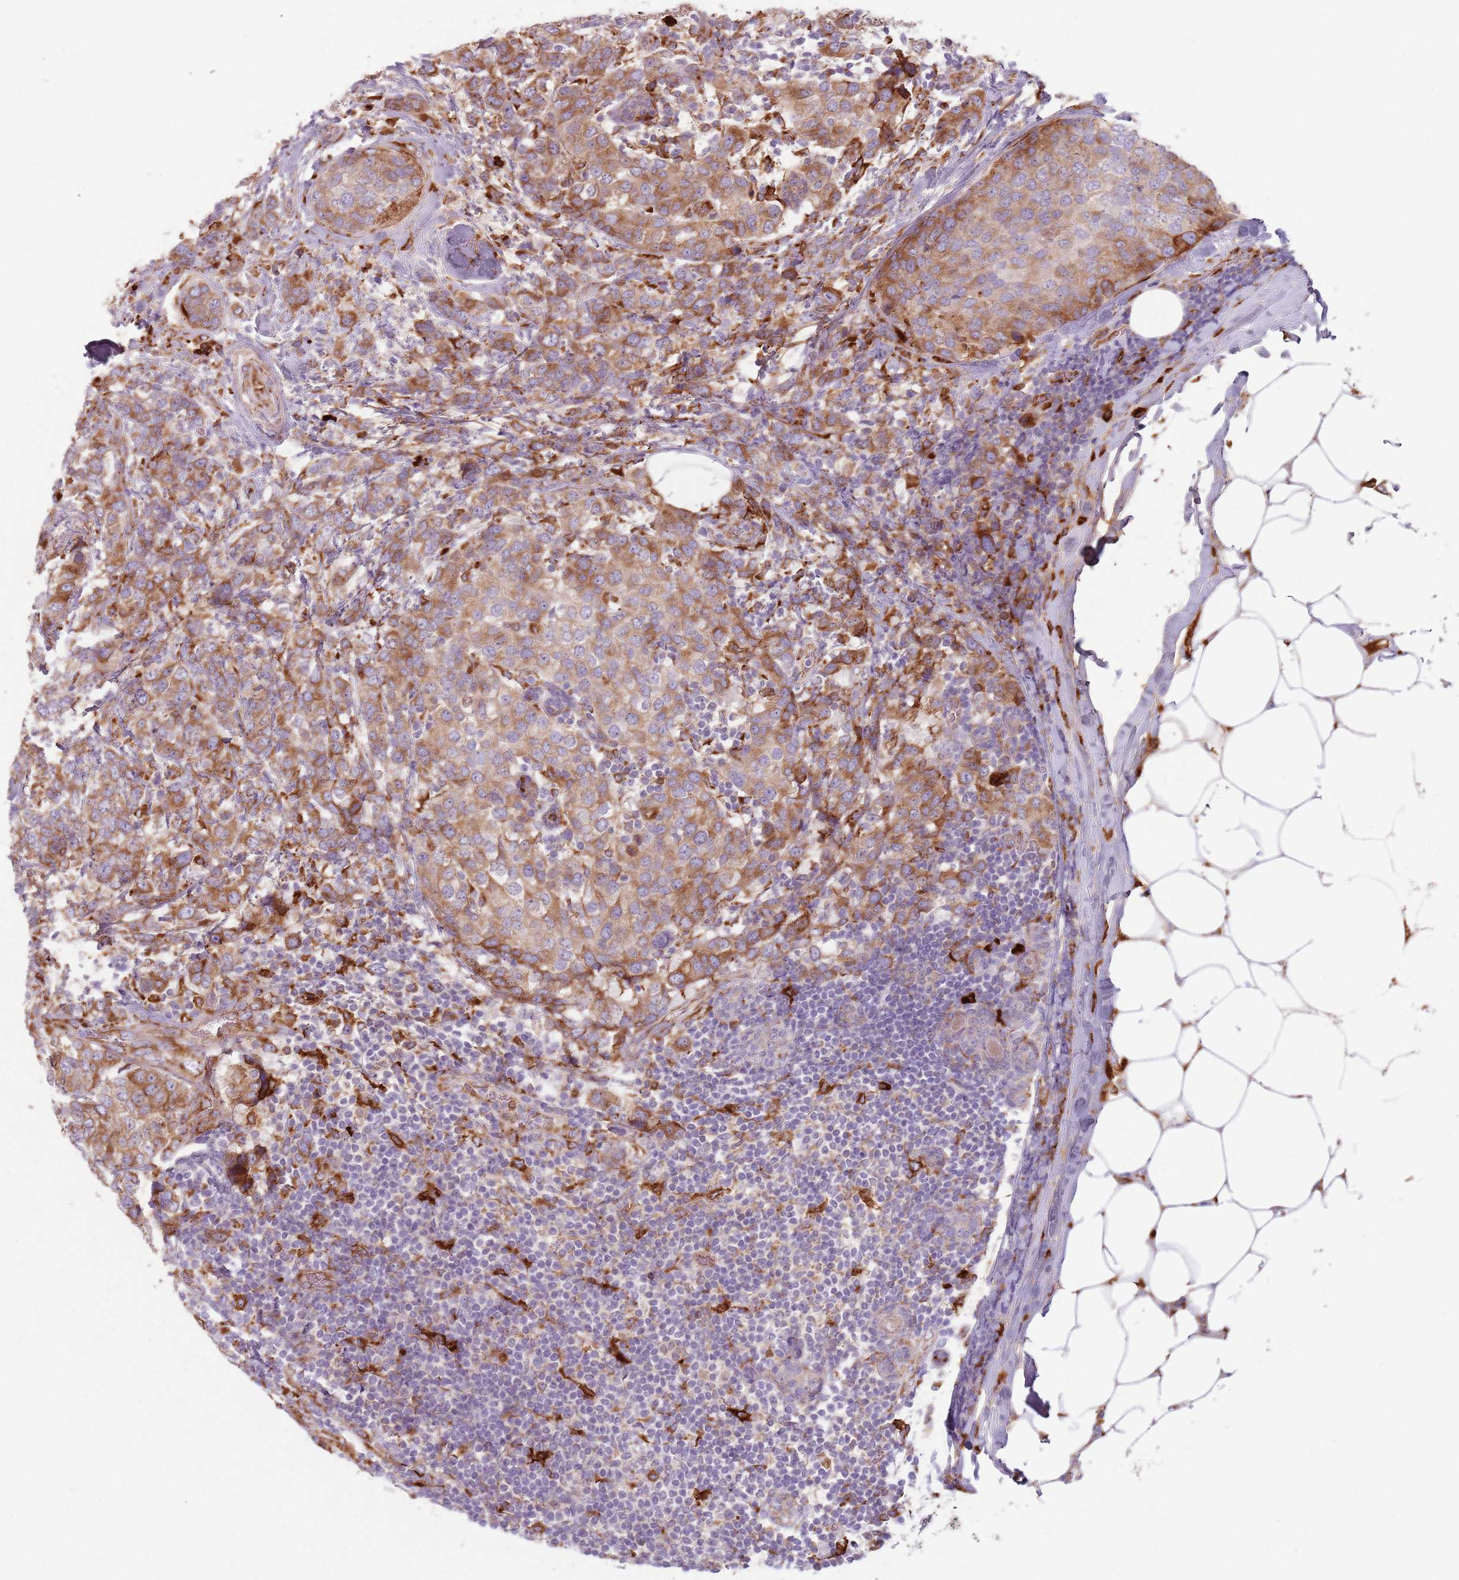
{"staining": {"intensity": "moderate", "quantity": ">75%", "location": "cytoplasmic/membranous"}, "tissue": "breast cancer", "cell_type": "Tumor cells", "image_type": "cancer", "snomed": [{"axis": "morphology", "description": "Lobular carcinoma"}, {"axis": "topography", "description": "Breast"}], "caption": "Immunohistochemistry of human breast cancer demonstrates medium levels of moderate cytoplasmic/membranous staining in approximately >75% of tumor cells.", "gene": "COLGALT1", "patient": {"sex": "female", "age": 59}}